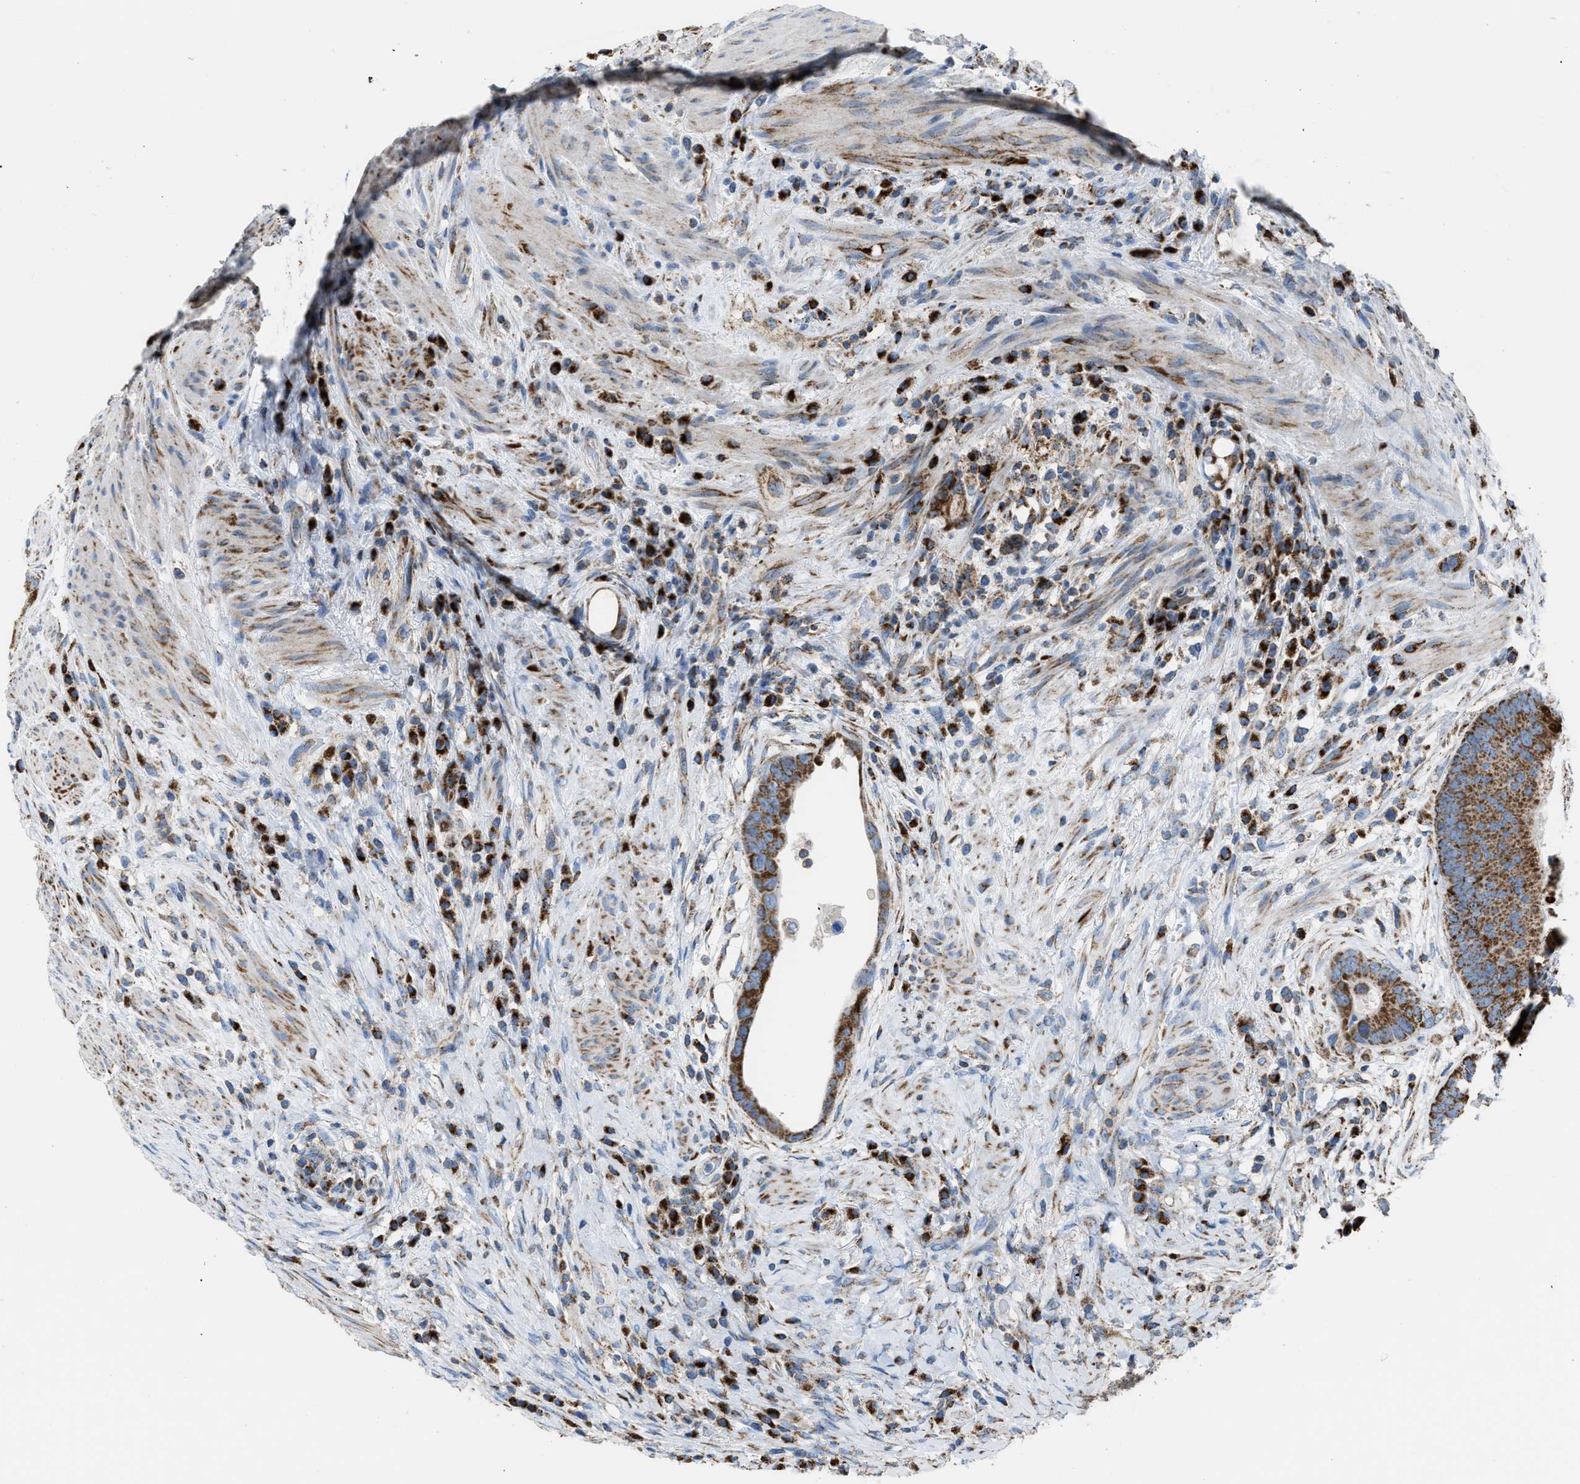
{"staining": {"intensity": "moderate", "quantity": ">75%", "location": "cytoplasmic/membranous"}, "tissue": "colorectal cancer", "cell_type": "Tumor cells", "image_type": "cancer", "snomed": [{"axis": "morphology", "description": "Adenocarcinoma, NOS"}, {"axis": "topography", "description": "Rectum"}], "caption": "A brown stain shows moderate cytoplasmic/membranous positivity of a protein in colorectal adenocarcinoma tumor cells.", "gene": "ETFB", "patient": {"sex": "female", "age": 89}}